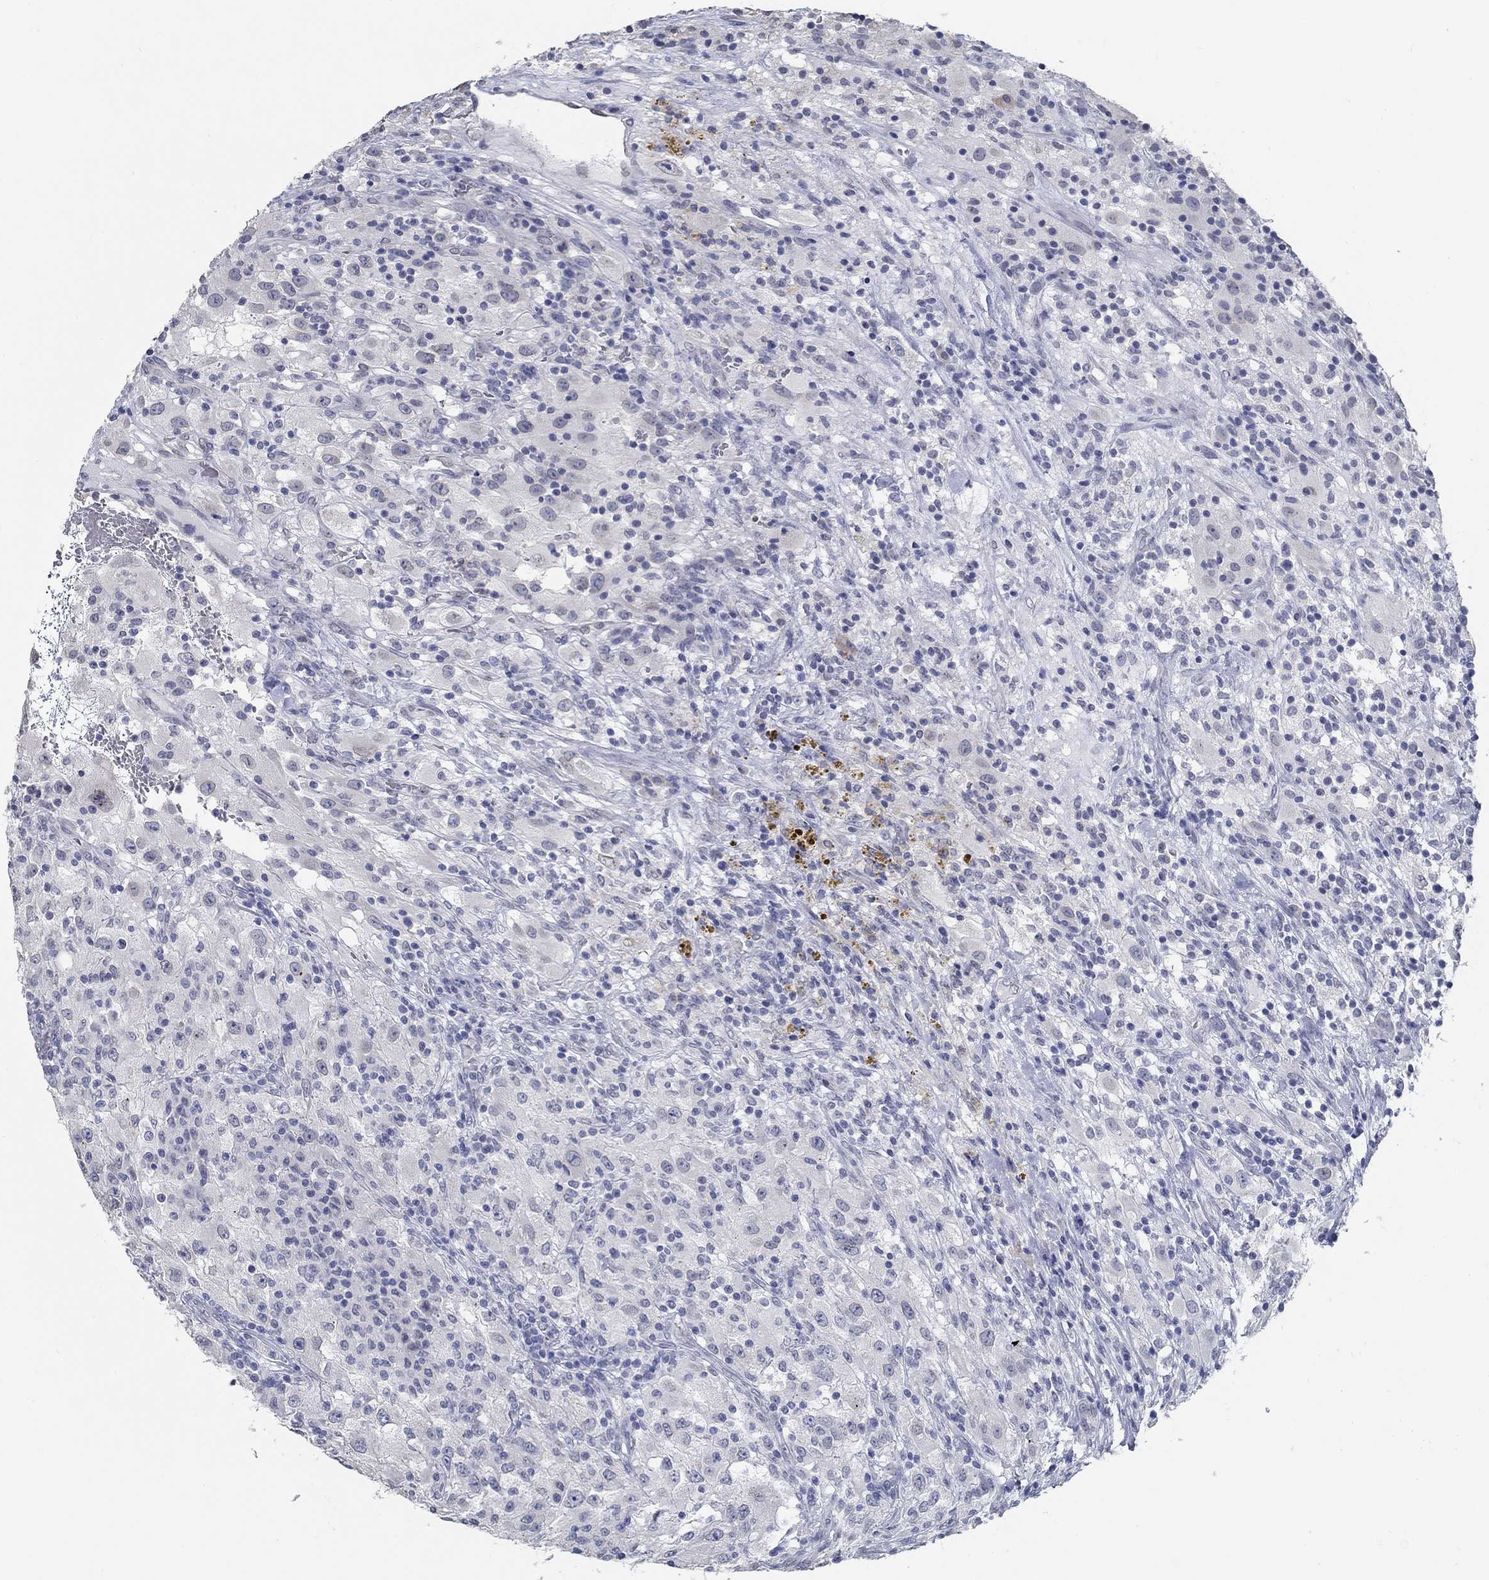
{"staining": {"intensity": "negative", "quantity": "none", "location": "none"}, "tissue": "renal cancer", "cell_type": "Tumor cells", "image_type": "cancer", "snomed": [{"axis": "morphology", "description": "Adenocarcinoma, NOS"}, {"axis": "topography", "description": "Kidney"}], "caption": "High magnification brightfield microscopy of renal cancer stained with DAB (brown) and counterstained with hematoxylin (blue): tumor cells show no significant positivity.", "gene": "NUP155", "patient": {"sex": "female", "age": 67}}